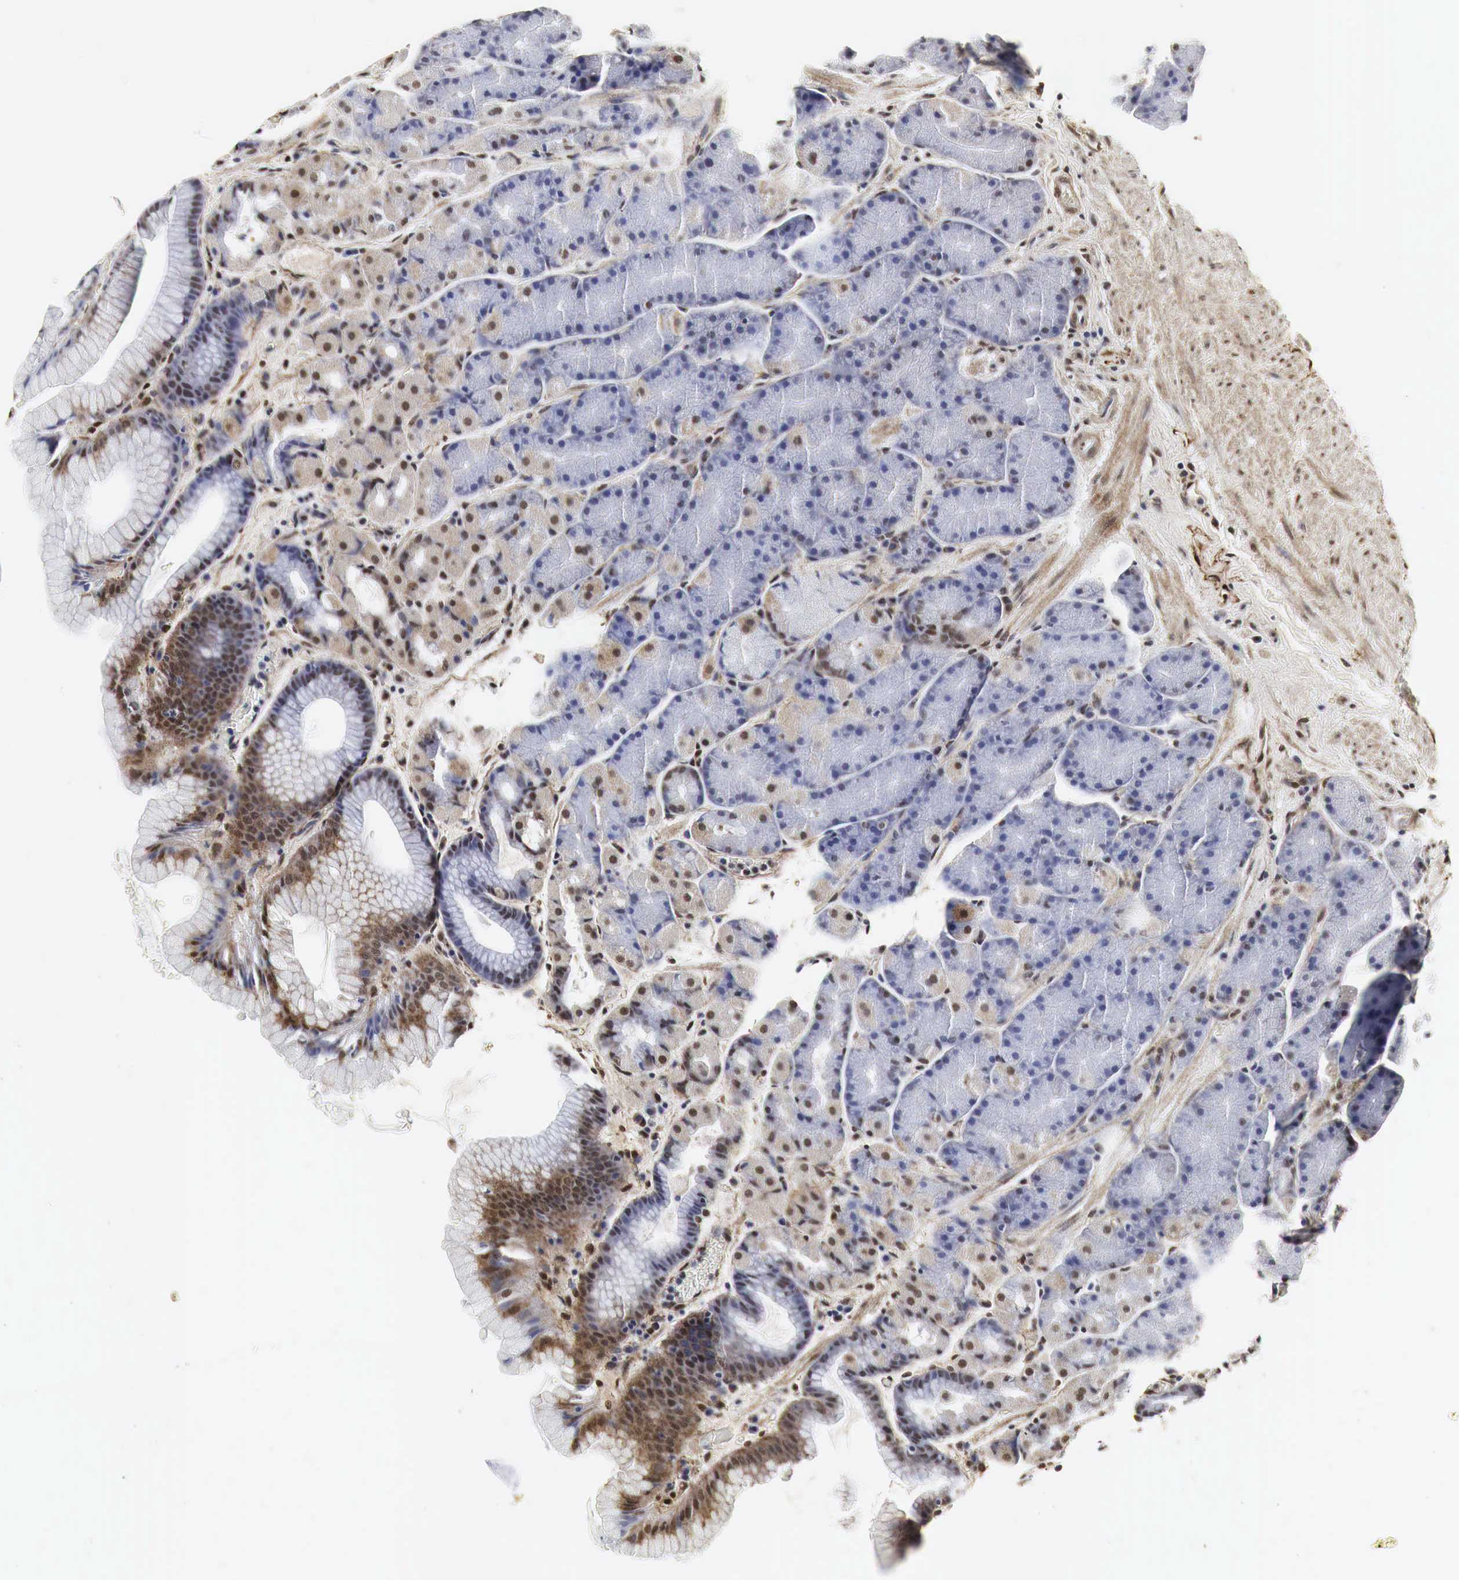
{"staining": {"intensity": "moderate", "quantity": "25%-75%", "location": "cytoplasmic/membranous,nuclear"}, "tissue": "stomach", "cell_type": "Glandular cells", "image_type": "normal", "snomed": [{"axis": "morphology", "description": "Normal tissue, NOS"}, {"axis": "topography", "description": "Stomach, upper"}], "caption": "This photomicrograph displays immunohistochemistry (IHC) staining of normal stomach, with medium moderate cytoplasmic/membranous,nuclear expression in approximately 25%-75% of glandular cells.", "gene": "SPIN1", "patient": {"sex": "male", "age": 72}}